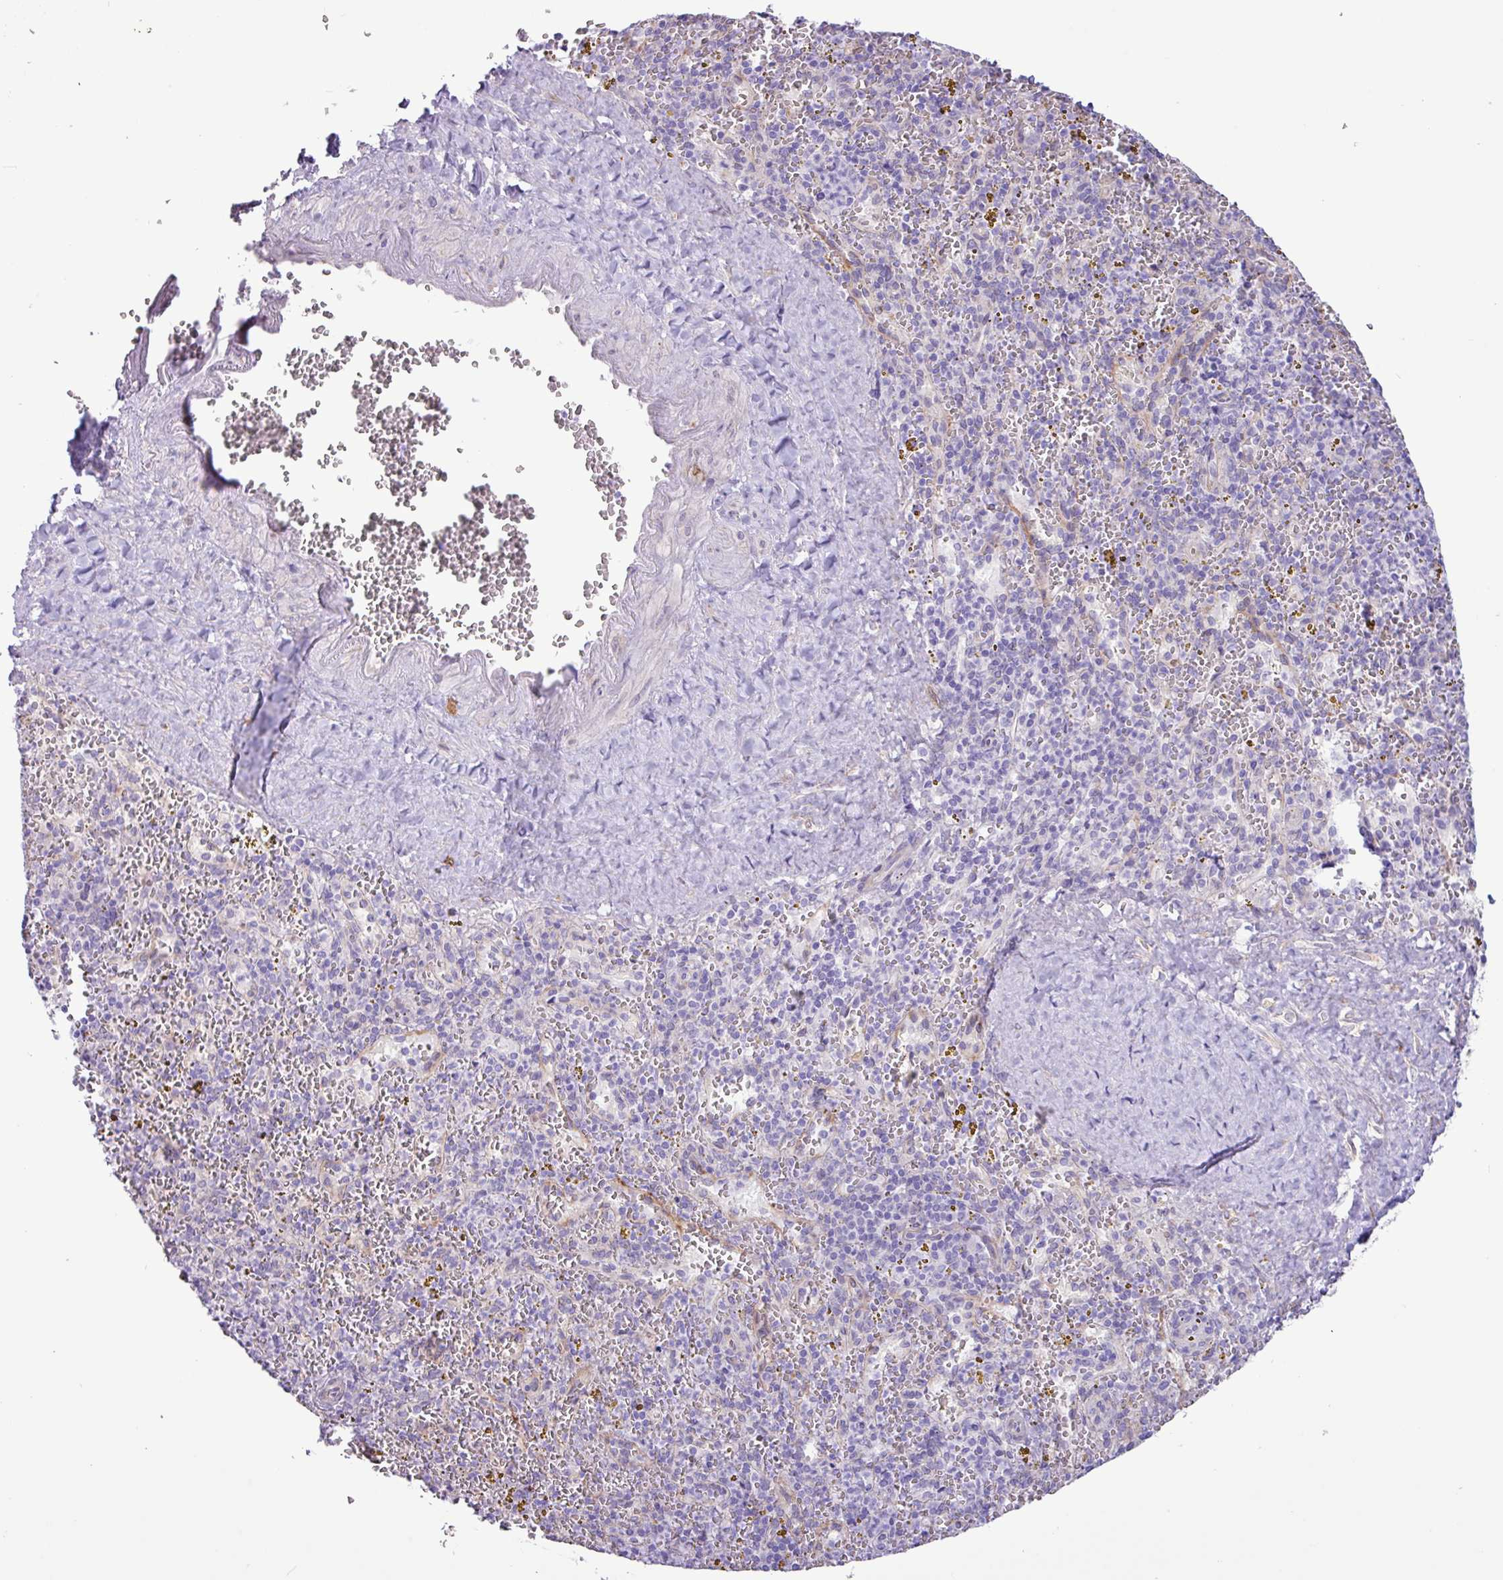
{"staining": {"intensity": "negative", "quantity": "none", "location": "none"}, "tissue": "spleen", "cell_type": "Cells in red pulp", "image_type": "normal", "snomed": [{"axis": "morphology", "description": "Normal tissue, NOS"}, {"axis": "topography", "description": "Spleen"}], "caption": "This photomicrograph is of normal spleen stained with IHC to label a protein in brown with the nuclei are counter-stained blue. There is no staining in cells in red pulp. The staining was performed using DAB (3,3'-diaminobenzidine) to visualize the protein expression in brown, while the nuclei were stained in blue with hematoxylin (Magnification: 20x).", "gene": "SLC38A1", "patient": {"sex": "male", "age": 57}}